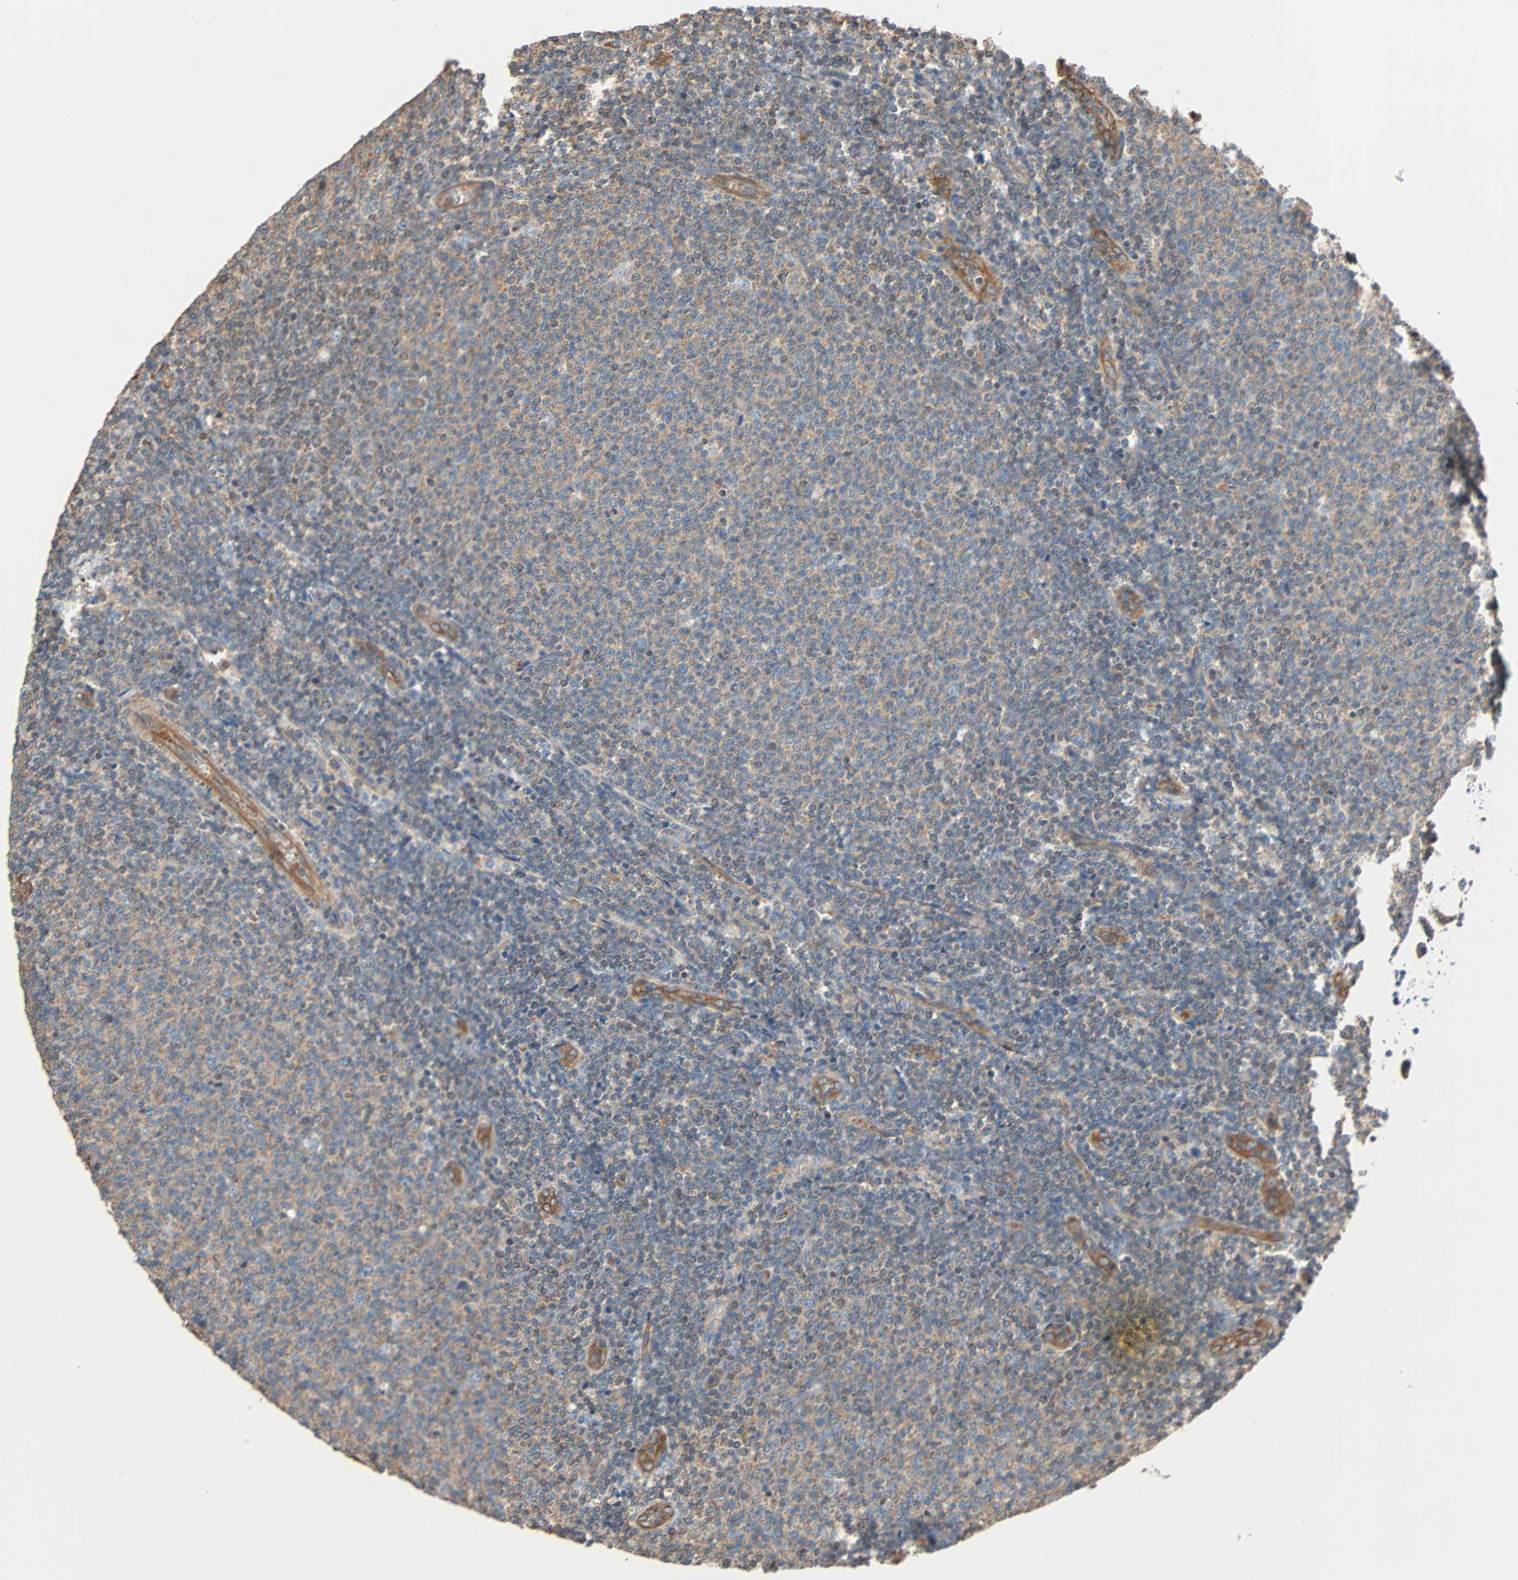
{"staining": {"intensity": "weak", "quantity": "25%-75%", "location": "cytoplasmic/membranous"}, "tissue": "lymphoma", "cell_type": "Tumor cells", "image_type": "cancer", "snomed": [{"axis": "morphology", "description": "Malignant lymphoma, non-Hodgkin's type, Low grade"}, {"axis": "topography", "description": "Lymph node"}], "caption": "A photomicrograph of human malignant lymphoma, non-Hodgkin's type (low-grade) stained for a protein exhibits weak cytoplasmic/membranous brown staining in tumor cells.", "gene": "GALNT10", "patient": {"sex": "male", "age": 66}}